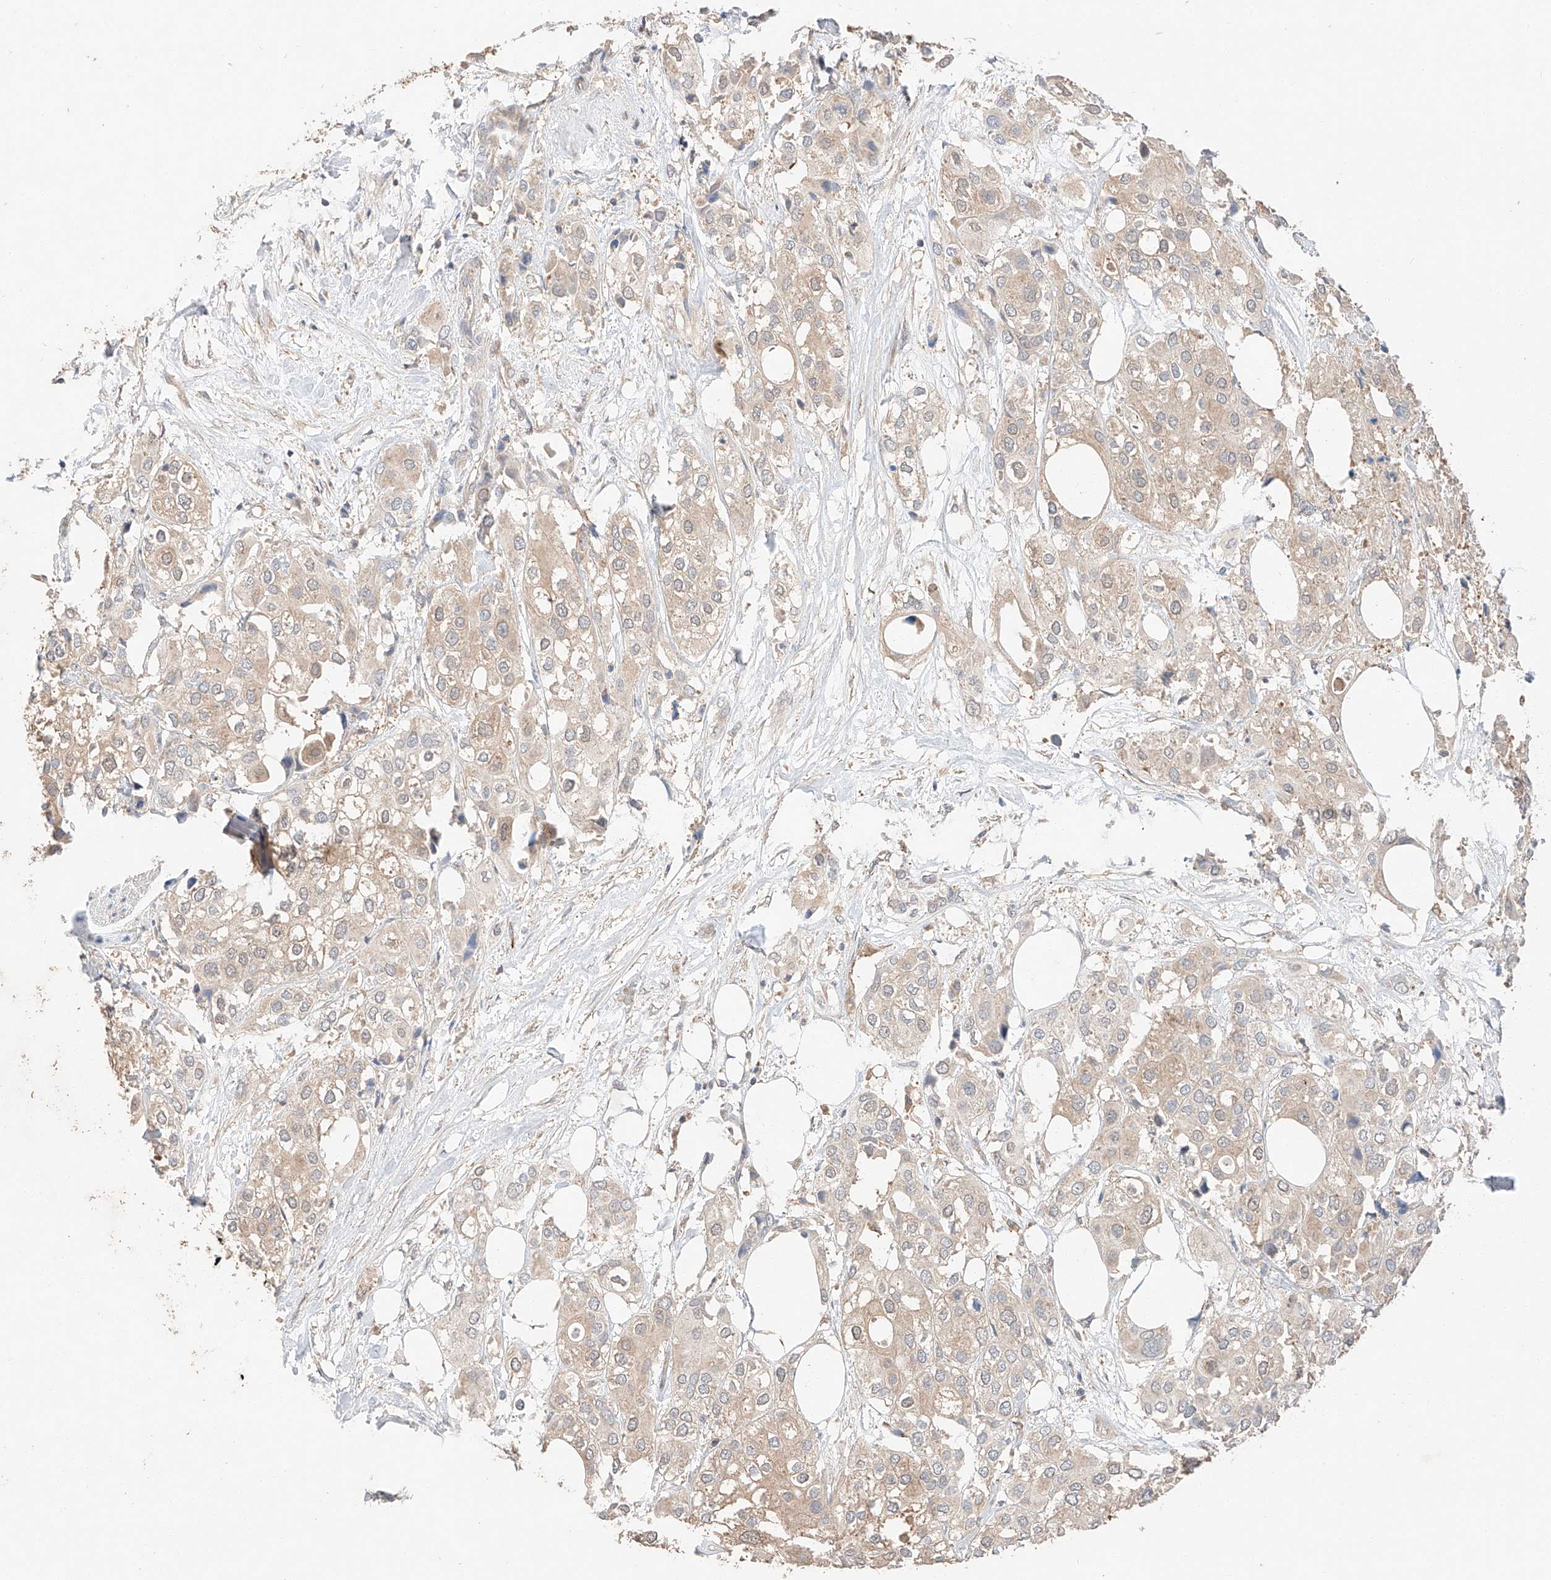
{"staining": {"intensity": "weak", "quantity": "25%-75%", "location": "cytoplasmic/membranous"}, "tissue": "urothelial cancer", "cell_type": "Tumor cells", "image_type": "cancer", "snomed": [{"axis": "morphology", "description": "Urothelial carcinoma, High grade"}, {"axis": "topography", "description": "Urinary bladder"}], "caption": "High-power microscopy captured an immunohistochemistry photomicrograph of high-grade urothelial carcinoma, revealing weak cytoplasmic/membranous positivity in about 25%-75% of tumor cells. (DAB (3,3'-diaminobenzidine) = brown stain, brightfield microscopy at high magnification).", "gene": "XPNPEP1", "patient": {"sex": "male", "age": 64}}